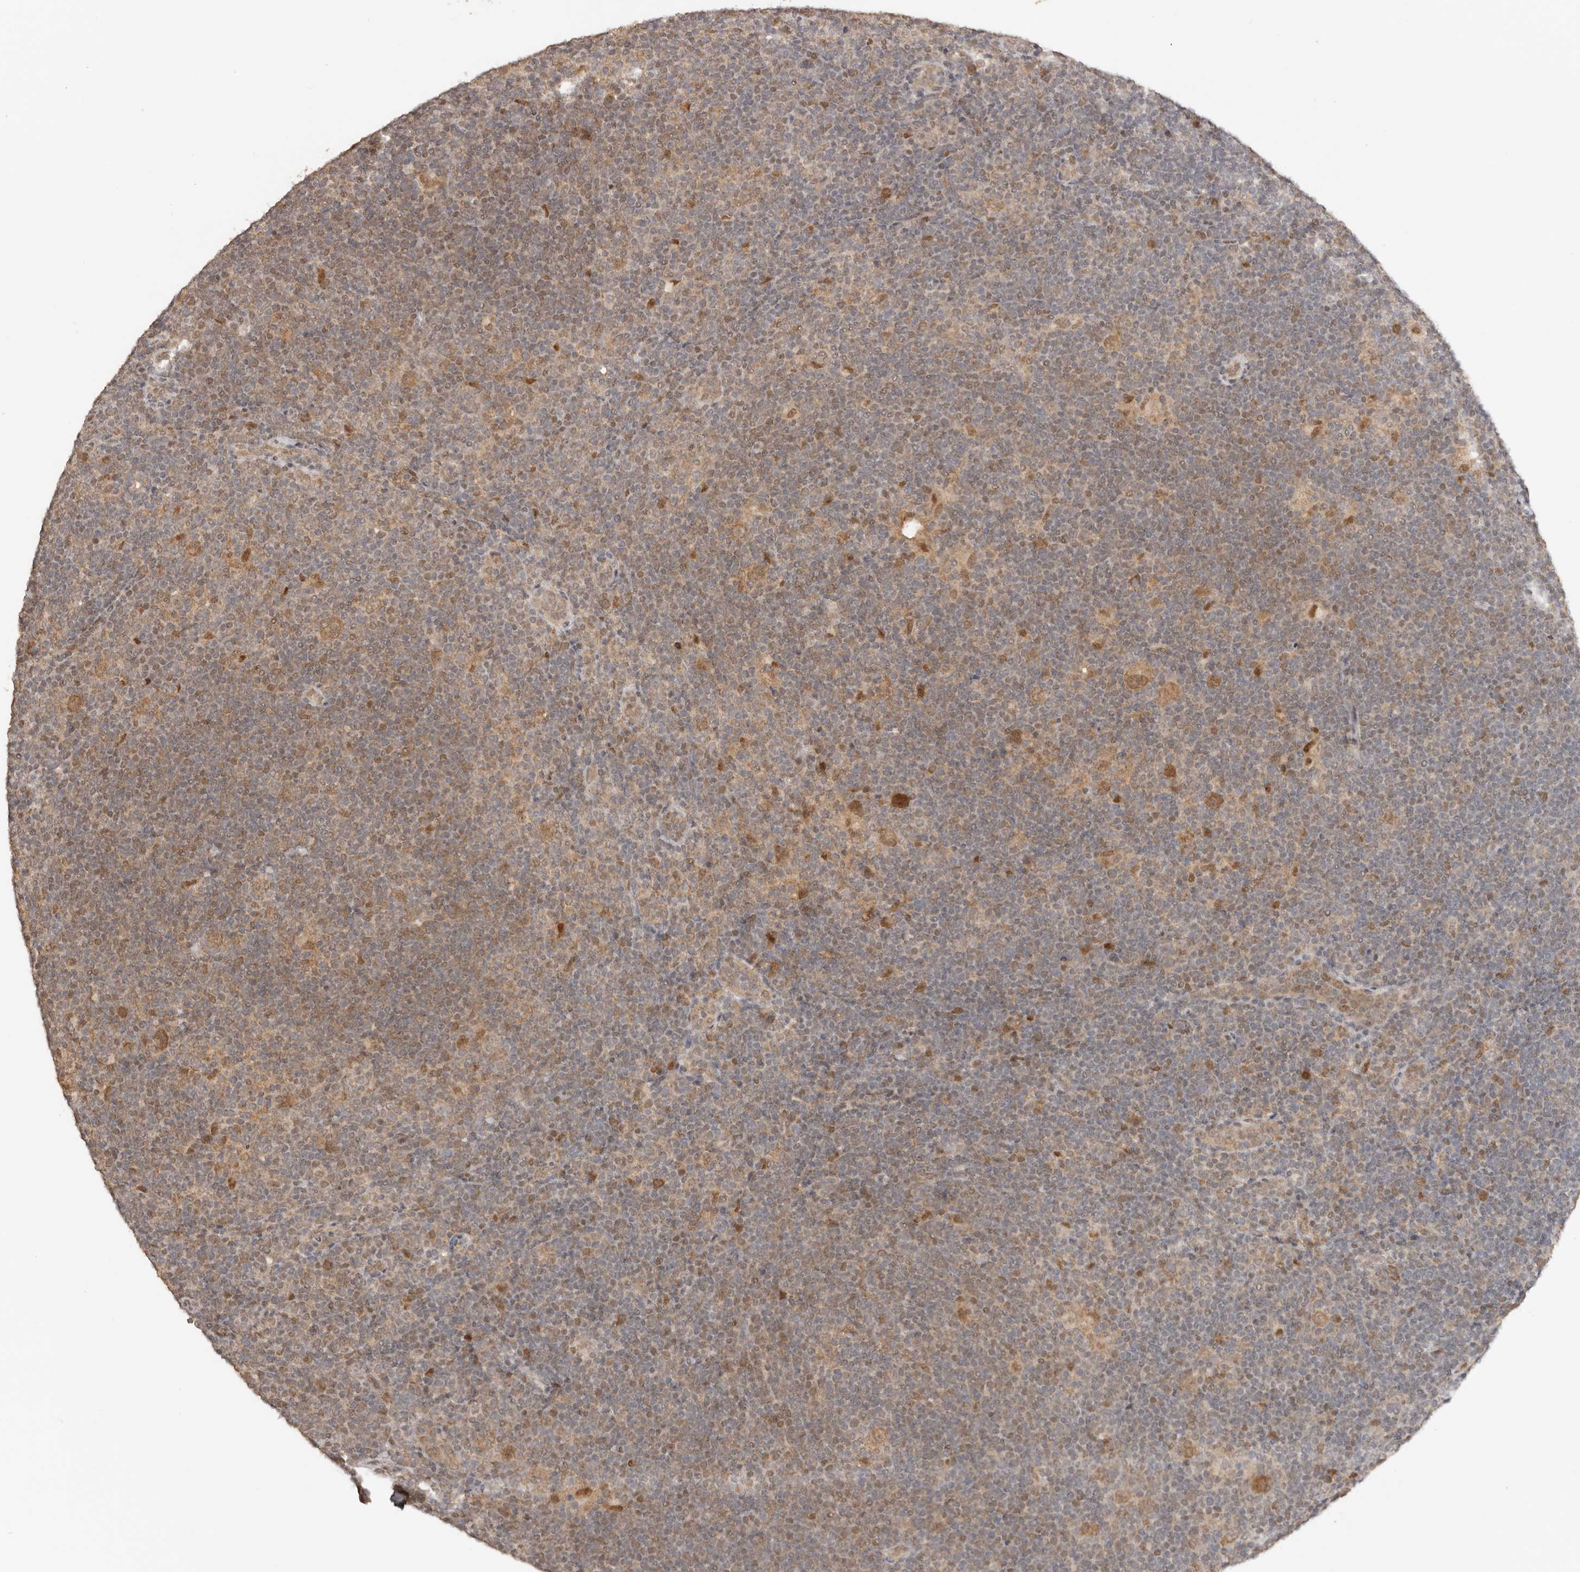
{"staining": {"intensity": "moderate", "quantity": ">75%", "location": "cytoplasmic/membranous"}, "tissue": "lymphoma", "cell_type": "Tumor cells", "image_type": "cancer", "snomed": [{"axis": "morphology", "description": "Hodgkin's disease, NOS"}, {"axis": "topography", "description": "Lymph node"}], "caption": "Moderate cytoplasmic/membranous protein staining is present in approximately >75% of tumor cells in lymphoma. The staining was performed using DAB (3,3'-diaminobenzidine), with brown indicating positive protein expression. Nuclei are stained blue with hematoxylin.", "gene": "SEC14L1", "patient": {"sex": "female", "age": 57}}